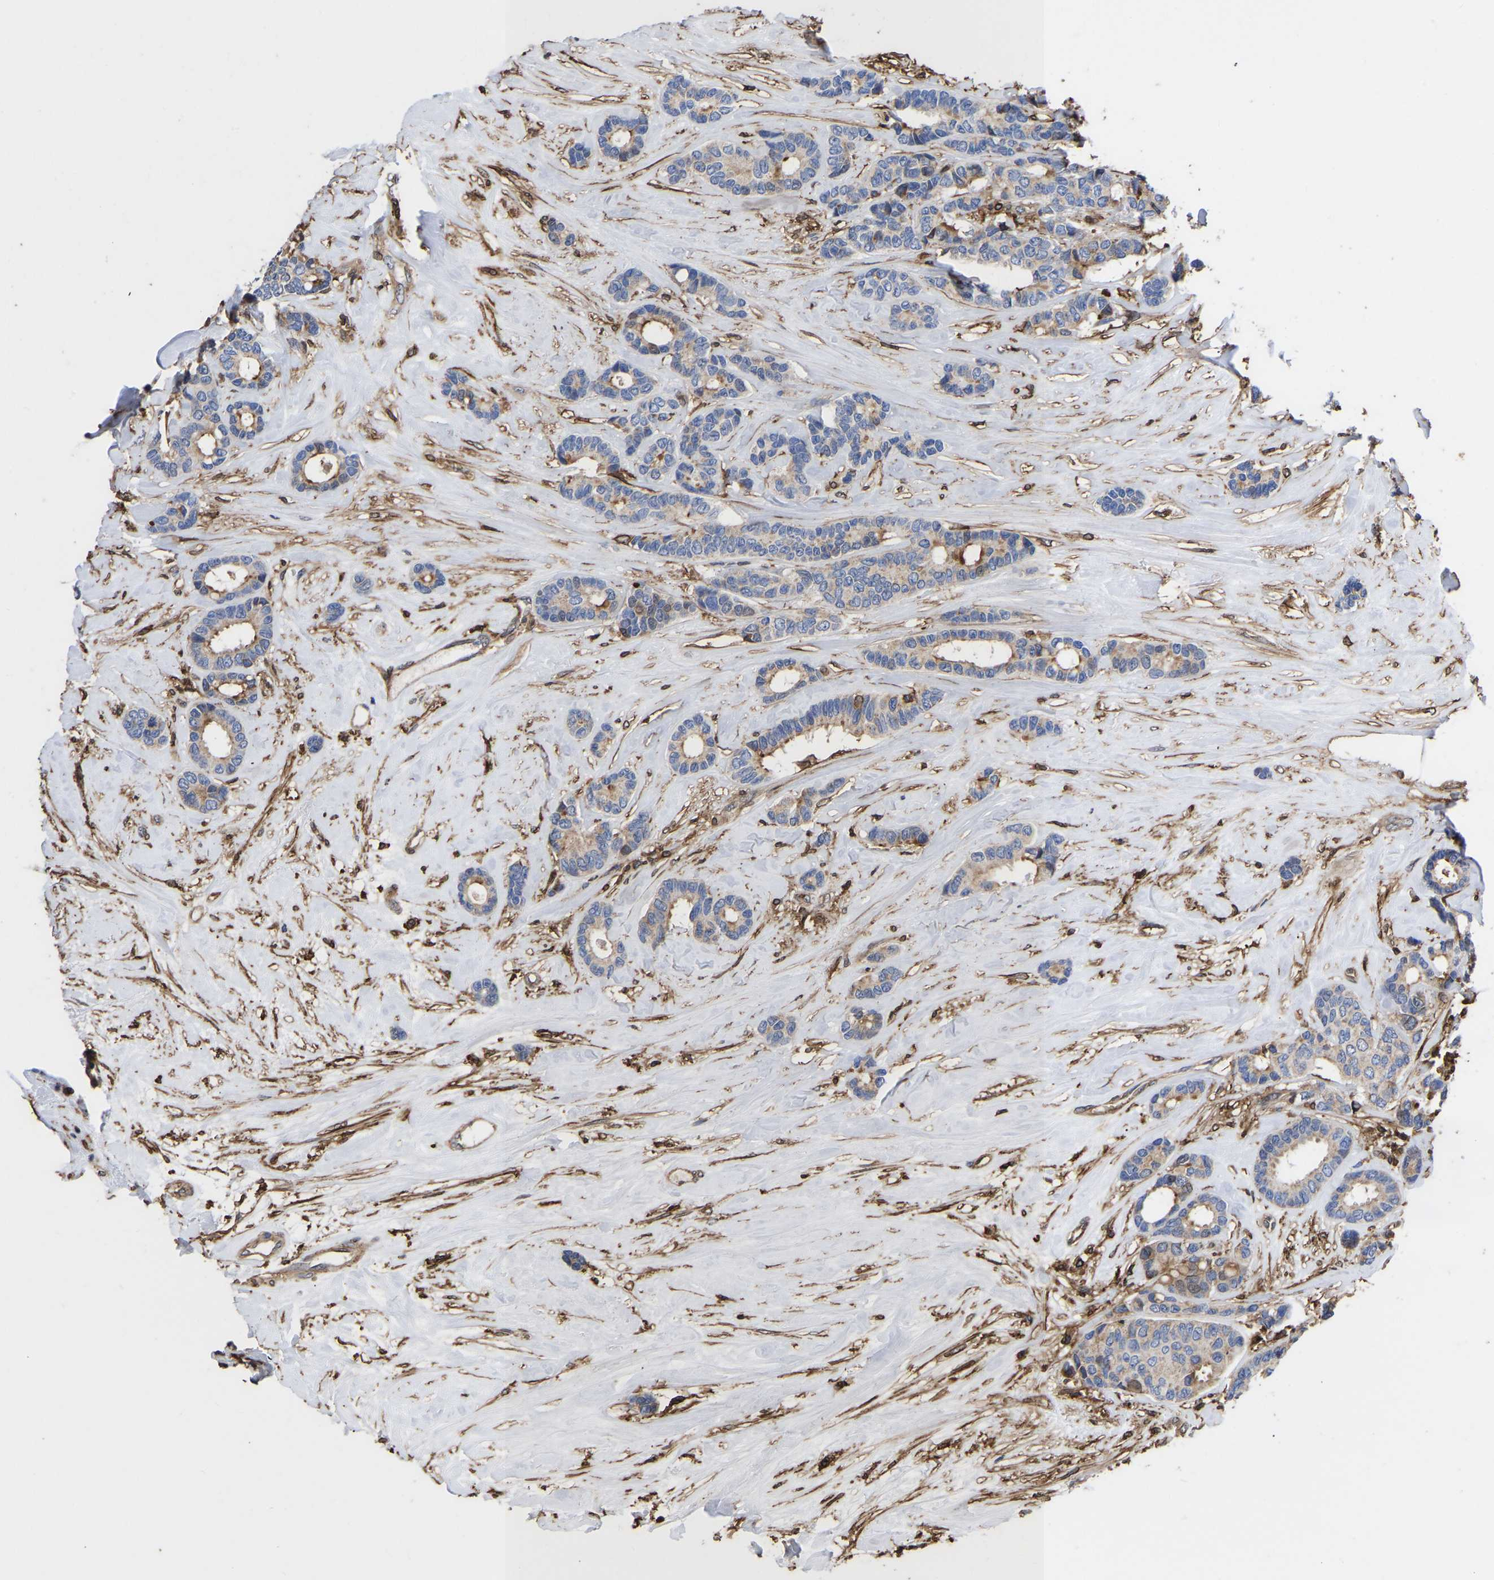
{"staining": {"intensity": "weak", "quantity": "25%-75%", "location": "cytoplasmic/membranous"}, "tissue": "breast cancer", "cell_type": "Tumor cells", "image_type": "cancer", "snomed": [{"axis": "morphology", "description": "Duct carcinoma"}, {"axis": "topography", "description": "Breast"}], "caption": "Immunohistochemistry (IHC) of breast cancer (intraductal carcinoma) exhibits low levels of weak cytoplasmic/membranous staining in approximately 25%-75% of tumor cells. (brown staining indicates protein expression, while blue staining denotes nuclei).", "gene": "LIF", "patient": {"sex": "female", "age": 87}}